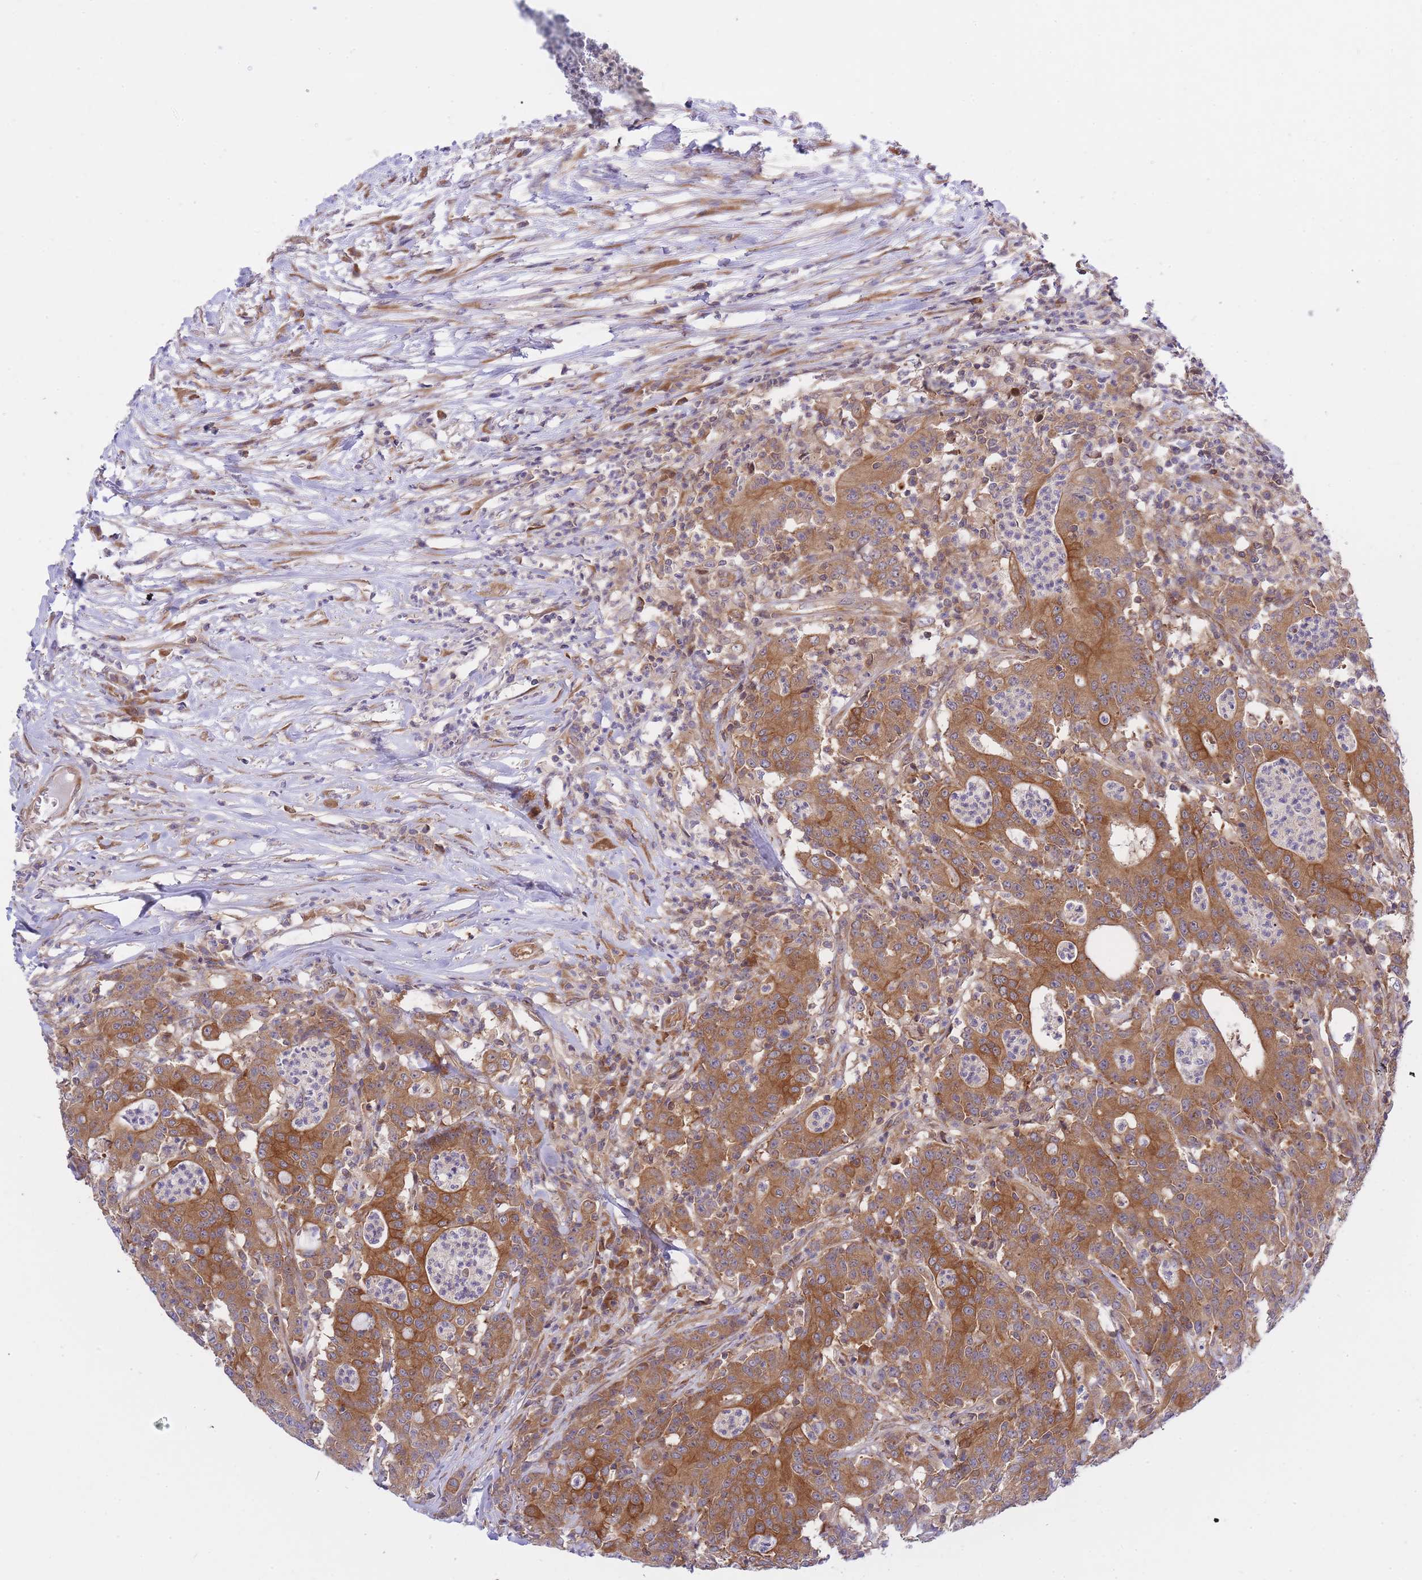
{"staining": {"intensity": "strong", "quantity": ">75%", "location": "cytoplasmic/membranous"}, "tissue": "colorectal cancer", "cell_type": "Tumor cells", "image_type": "cancer", "snomed": [{"axis": "morphology", "description": "Adenocarcinoma, NOS"}, {"axis": "topography", "description": "Colon"}], "caption": "Strong cytoplasmic/membranous protein staining is seen in about >75% of tumor cells in colorectal cancer.", "gene": "EIF2B2", "patient": {"sex": "male", "age": 83}}